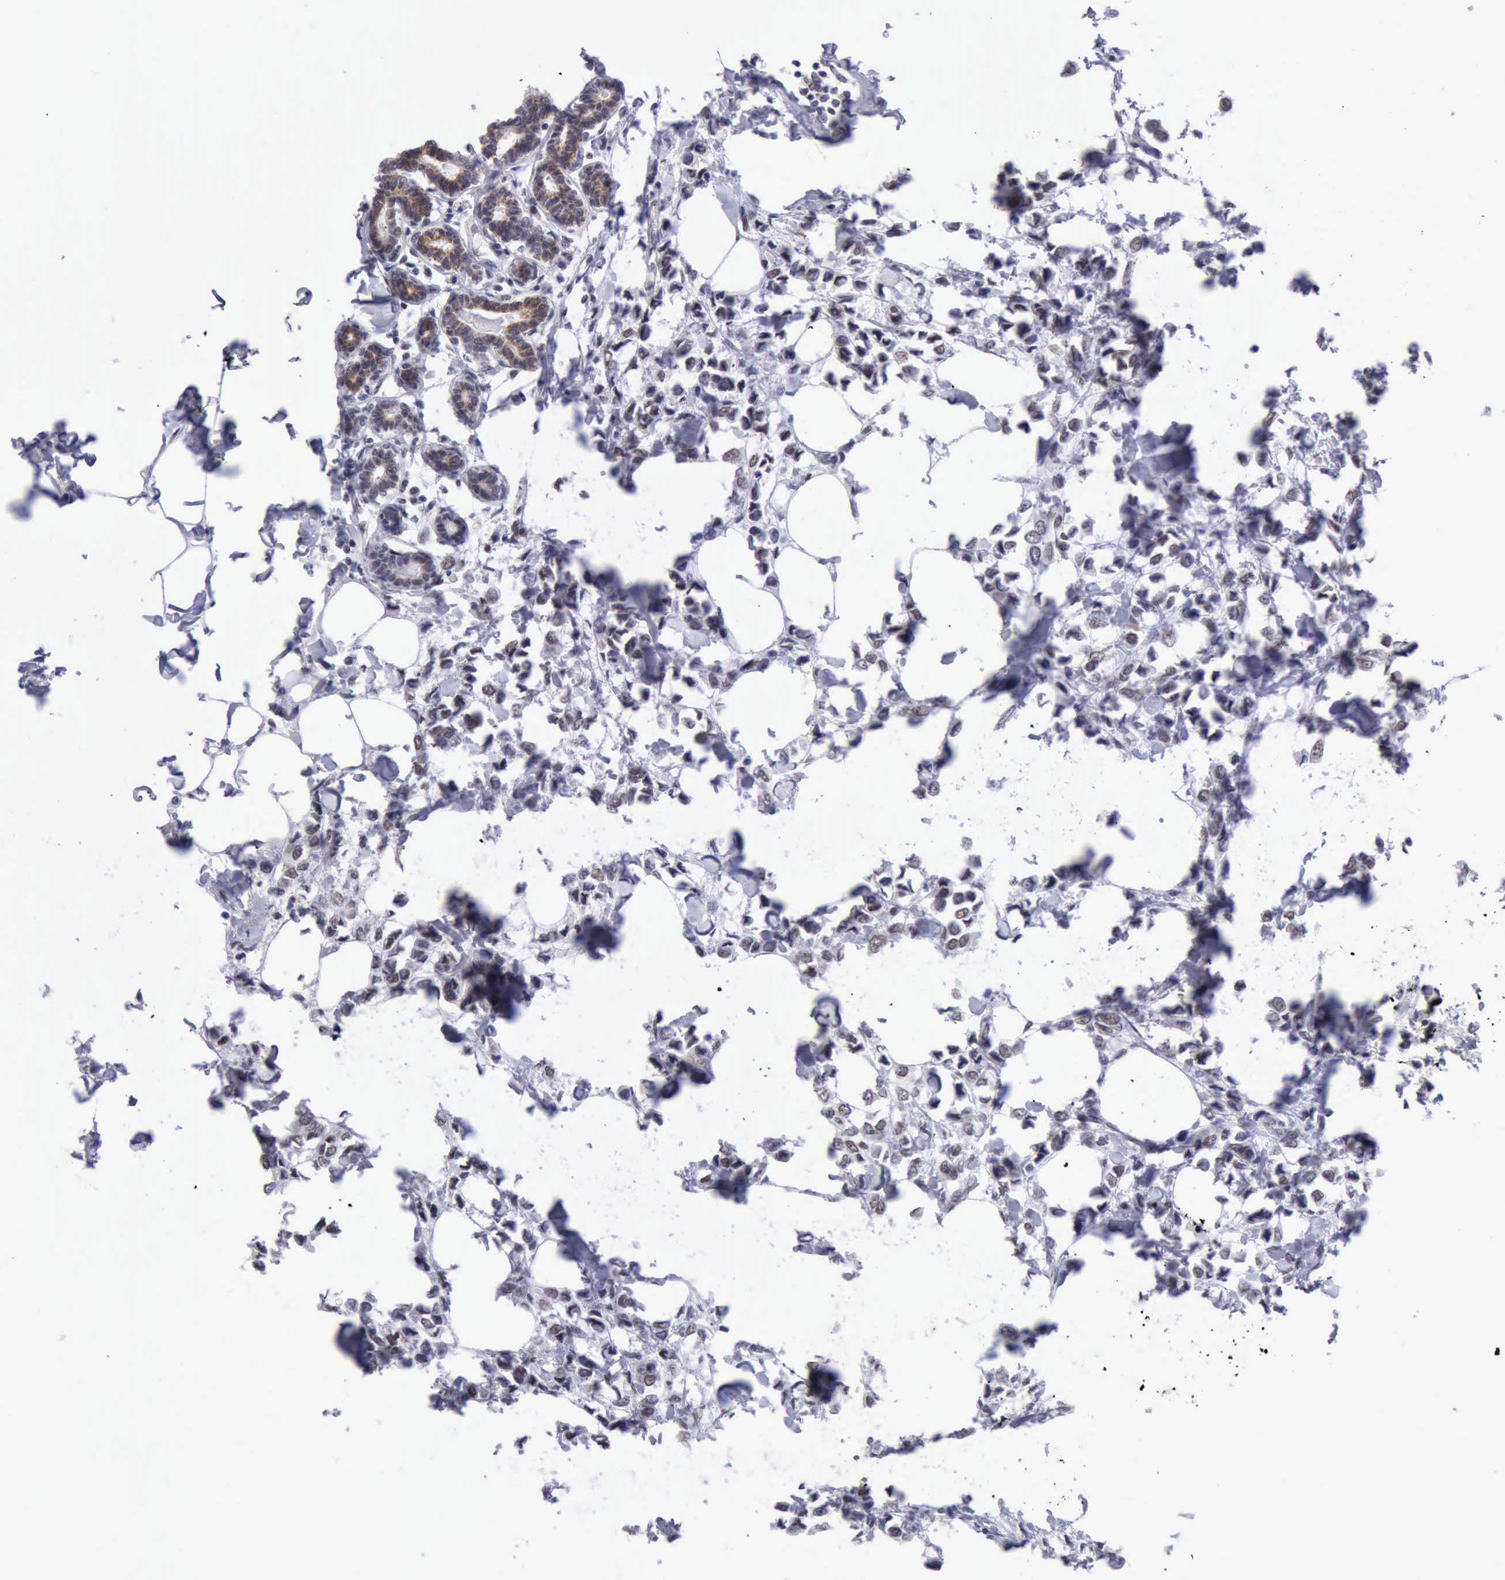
{"staining": {"intensity": "weak", "quantity": "<25%", "location": "nuclear"}, "tissue": "breast cancer", "cell_type": "Tumor cells", "image_type": "cancer", "snomed": [{"axis": "morphology", "description": "Lobular carcinoma"}, {"axis": "topography", "description": "Breast"}], "caption": "An immunohistochemistry (IHC) photomicrograph of breast cancer (lobular carcinoma) is shown. There is no staining in tumor cells of breast cancer (lobular carcinoma). The staining is performed using DAB (3,3'-diaminobenzidine) brown chromogen with nuclei counter-stained in using hematoxylin.", "gene": "ERCC4", "patient": {"sex": "female", "age": 51}}